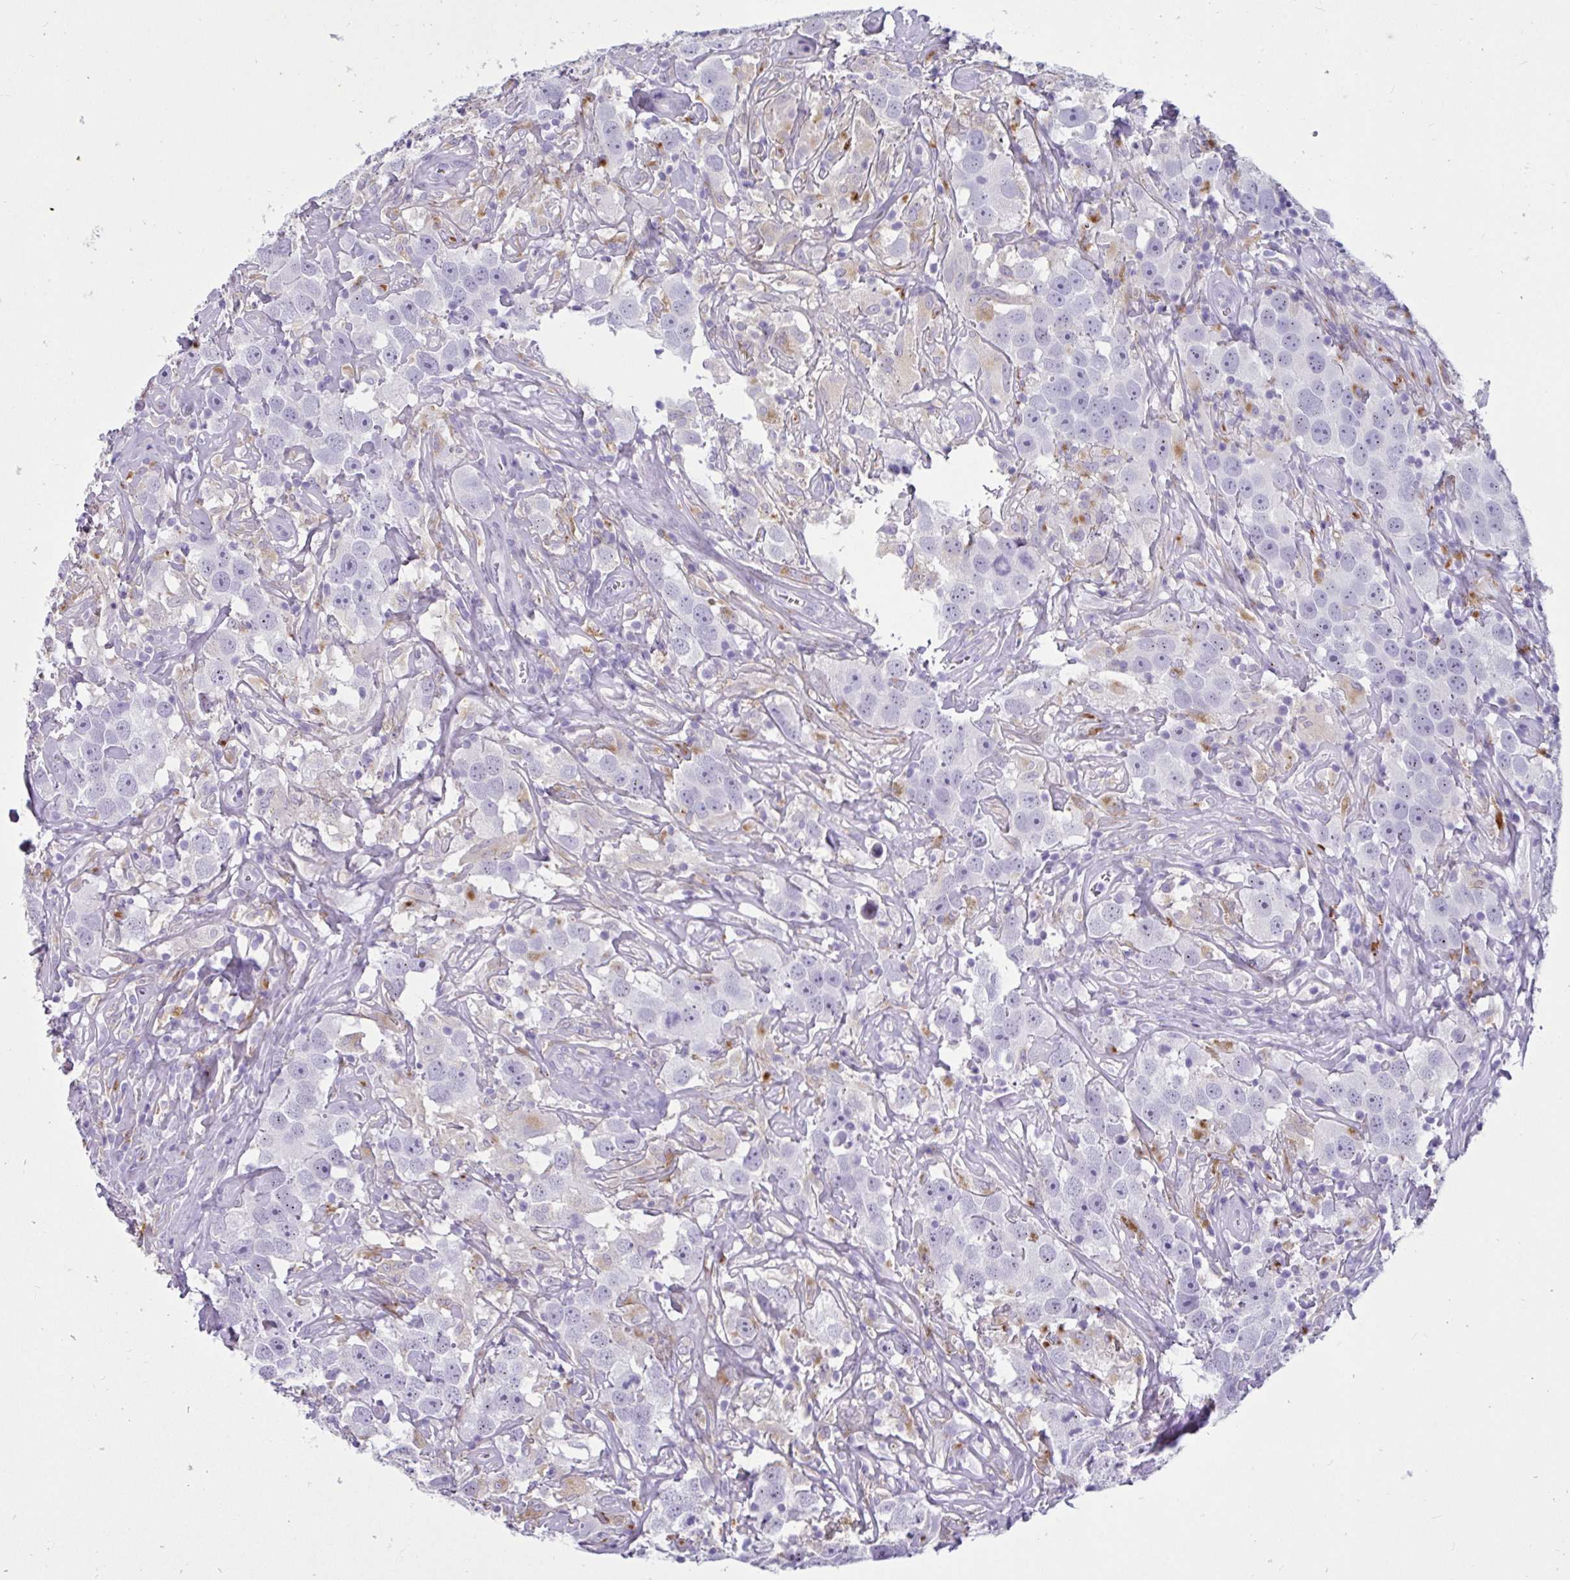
{"staining": {"intensity": "negative", "quantity": "none", "location": "none"}, "tissue": "testis cancer", "cell_type": "Tumor cells", "image_type": "cancer", "snomed": [{"axis": "morphology", "description": "Seminoma, NOS"}, {"axis": "topography", "description": "Testis"}], "caption": "Tumor cells are negative for brown protein staining in testis cancer.", "gene": "CTSZ", "patient": {"sex": "male", "age": 49}}